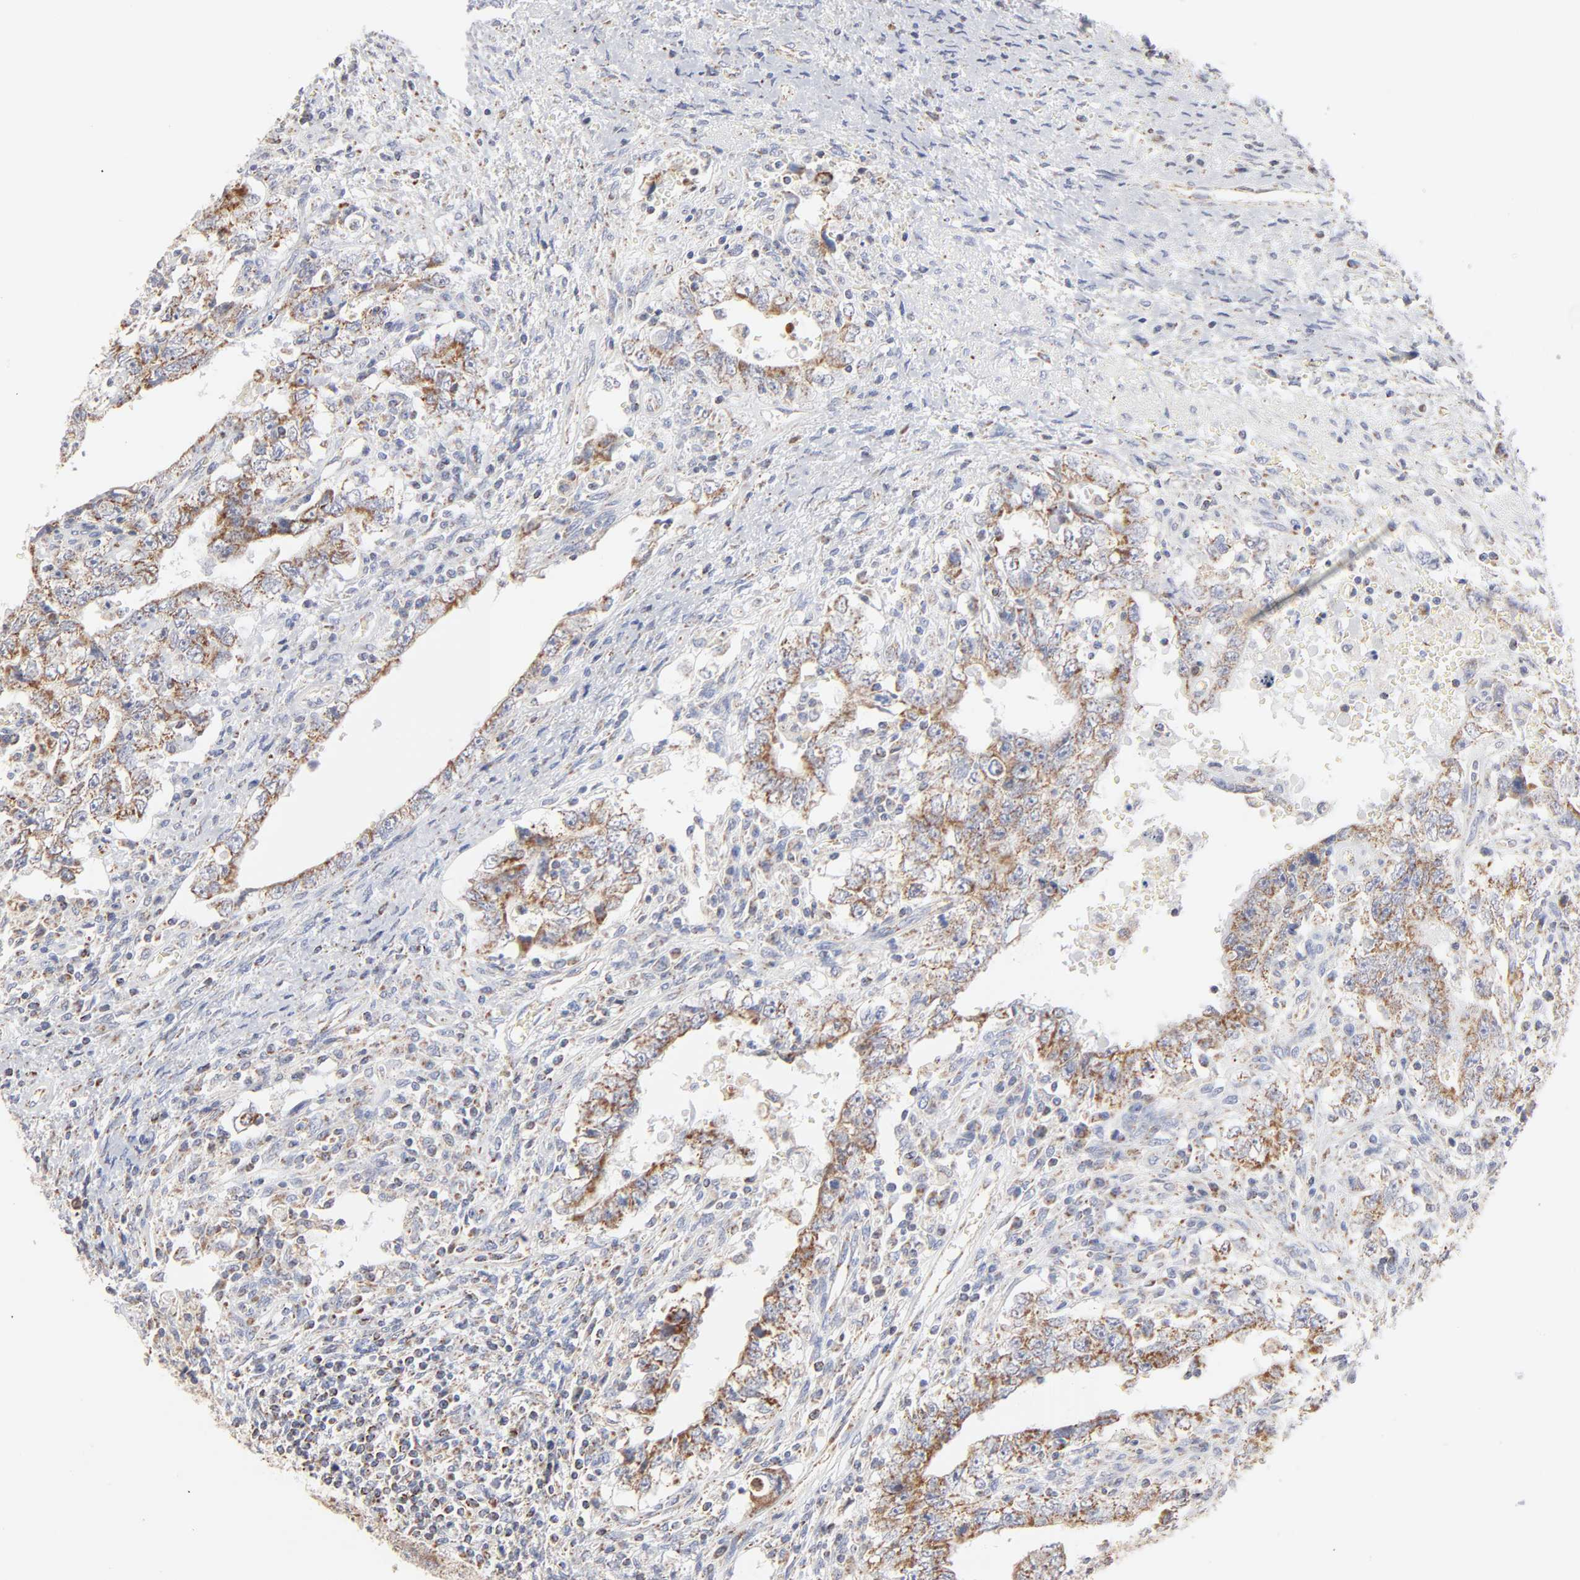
{"staining": {"intensity": "moderate", "quantity": ">75%", "location": "cytoplasmic/membranous"}, "tissue": "testis cancer", "cell_type": "Tumor cells", "image_type": "cancer", "snomed": [{"axis": "morphology", "description": "Carcinoma, Embryonal, NOS"}, {"axis": "topography", "description": "Testis"}], "caption": "Embryonal carcinoma (testis) stained for a protein (brown) exhibits moderate cytoplasmic/membranous positive staining in about >75% of tumor cells.", "gene": "MRPL58", "patient": {"sex": "male", "age": 26}}